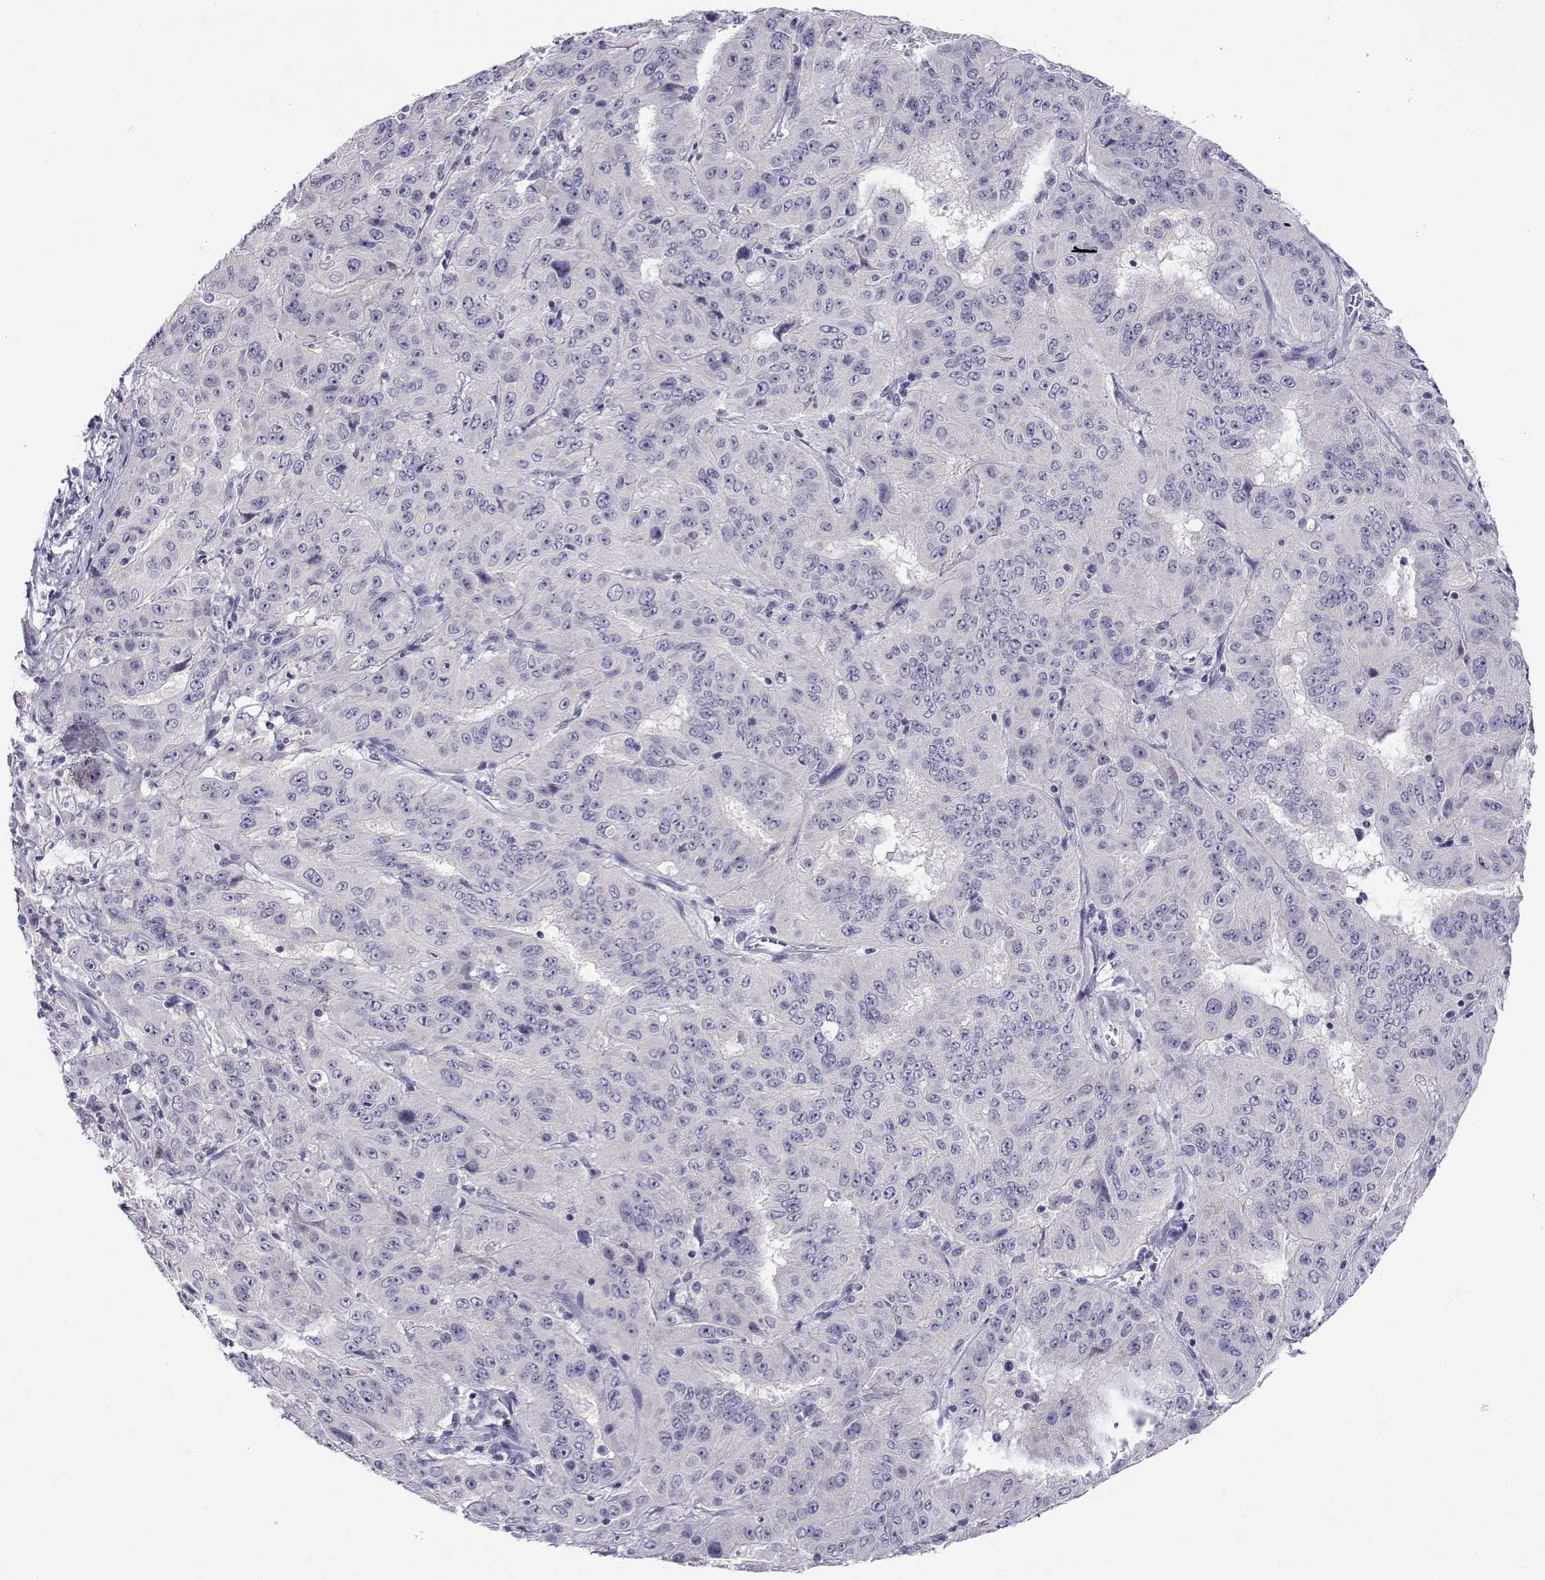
{"staining": {"intensity": "negative", "quantity": "none", "location": "none"}, "tissue": "pancreatic cancer", "cell_type": "Tumor cells", "image_type": "cancer", "snomed": [{"axis": "morphology", "description": "Adenocarcinoma, NOS"}, {"axis": "topography", "description": "Pancreas"}], "caption": "This photomicrograph is of pancreatic adenocarcinoma stained with immunohistochemistry to label a protein in brown with the nuclei are counter-stained blue. There is no staining in tumor cells.", "gene": "SLC6A3", "patient": {"sex": "male", "age": 63}}